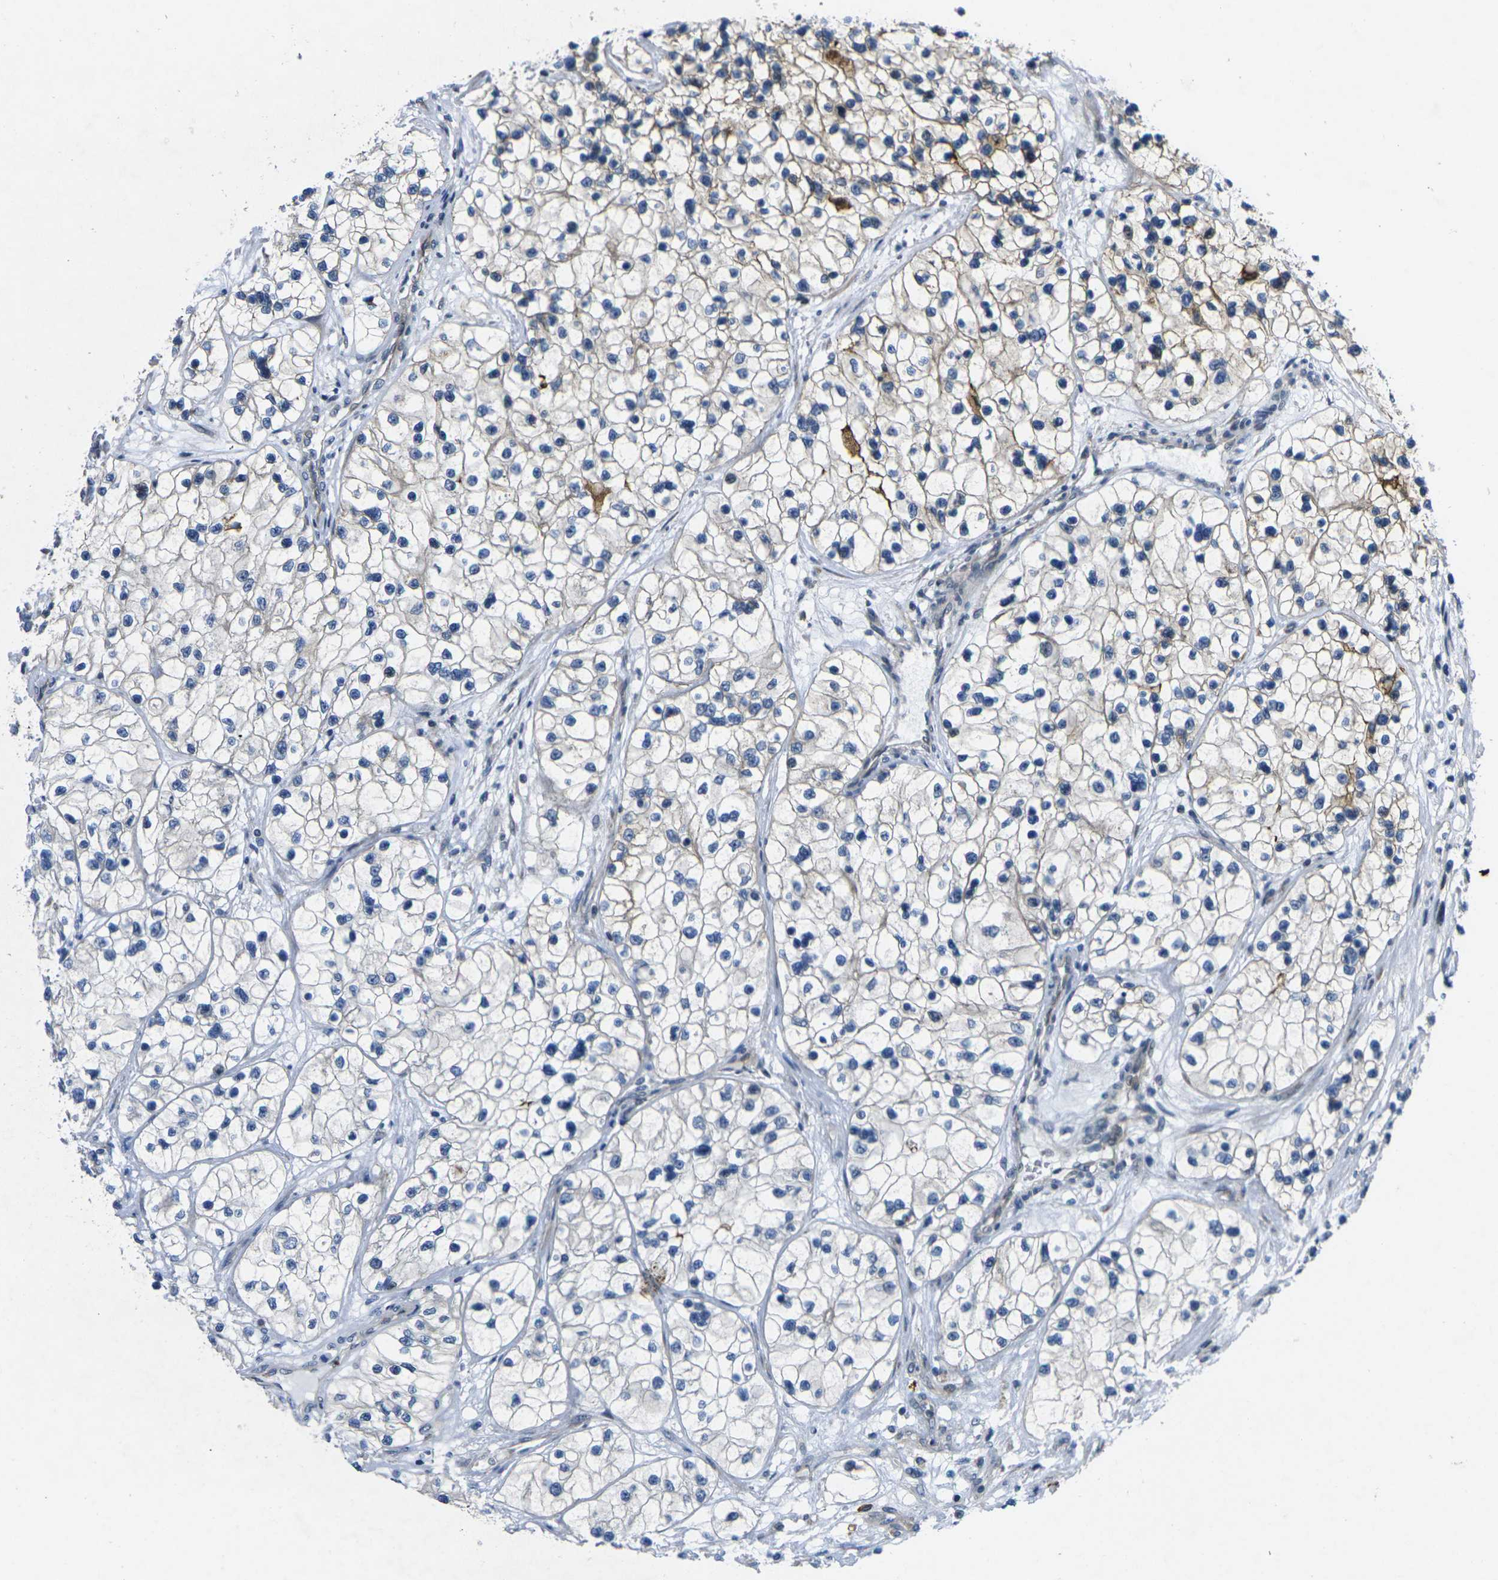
{"staining": {"intensity": "weak", "quantity": "<25%", "location": "cytoplasmic/membranous"}, "tissue": "renal cancer", "cell_type": "Tumor cells", "image_type": "cancer", "snomed": [{"axis": "morphology", "description": "Adenocarcinoma, NOS"}, {"axis": "topography", "description": "Kidney"}], "caption": "Immunohistochemistry (IHC) photomicrograph of adenocarcinoma (renal) stained for a protein (brown), which shows no staining in tumor cells.", "gene": "ROBO2", "patient": {"sex": "female", "age": 57}}